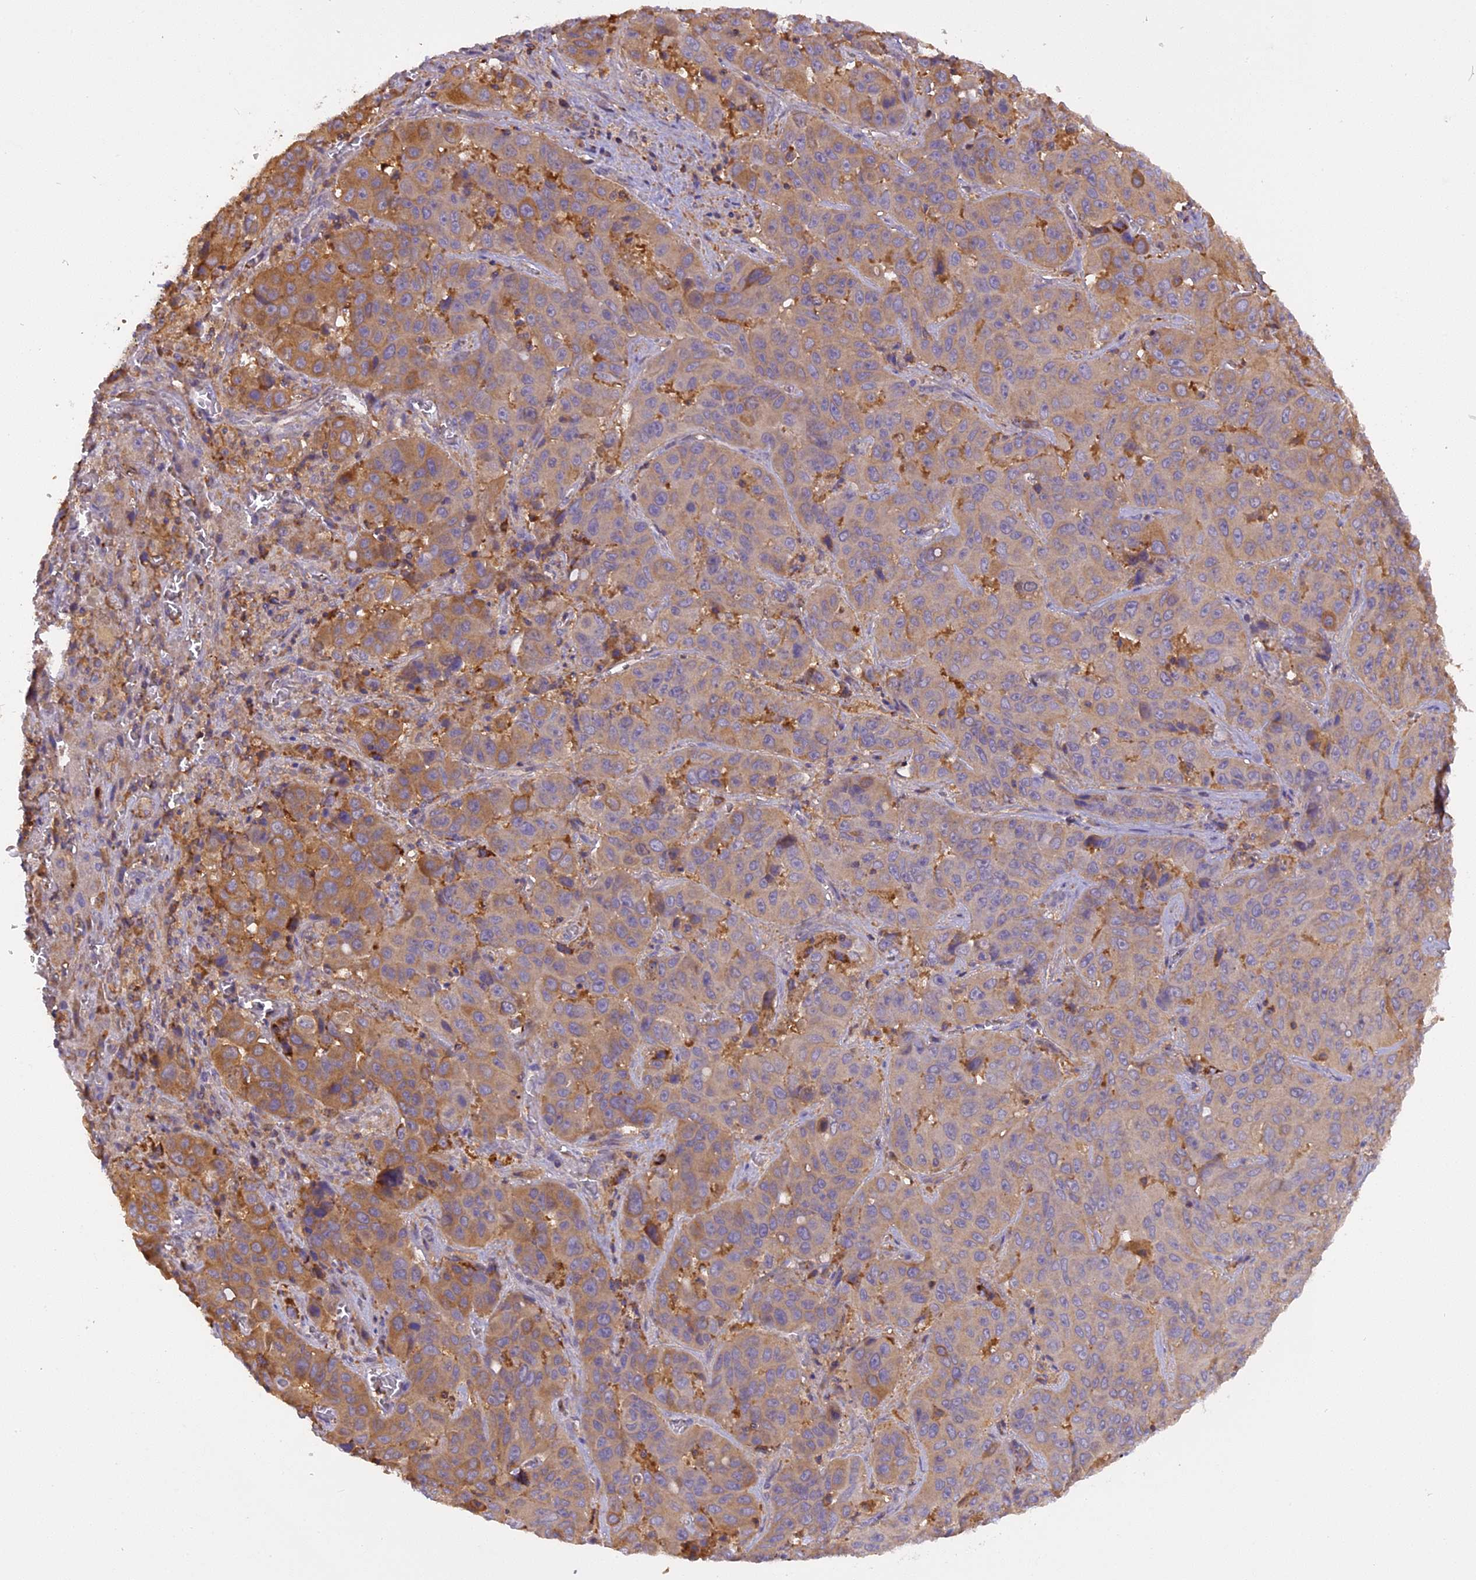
{"staining": {"intensity": "moderate", "quantity": "25%-75%", "location": "cytoplasmic/membranous"}, "tissue": "liver cancer", "cell_type": "Tumor cells", "image_type": "cancer", "snomed": [{"axis": "morphology", "description": "Cholangiocarcinoma"}, {"axis": "topography", "description": "Liver"}], "caption": "DAB (3,3'-diaminobenzidine) immunohistochemical staining of liver cholangiocarcinoma displays moderate cytoplasmic/membranous protein positivity in about 25%-75% of tumor cells.", "gene": "STOML1", "patient": {"sex": "female", "age": 52}}